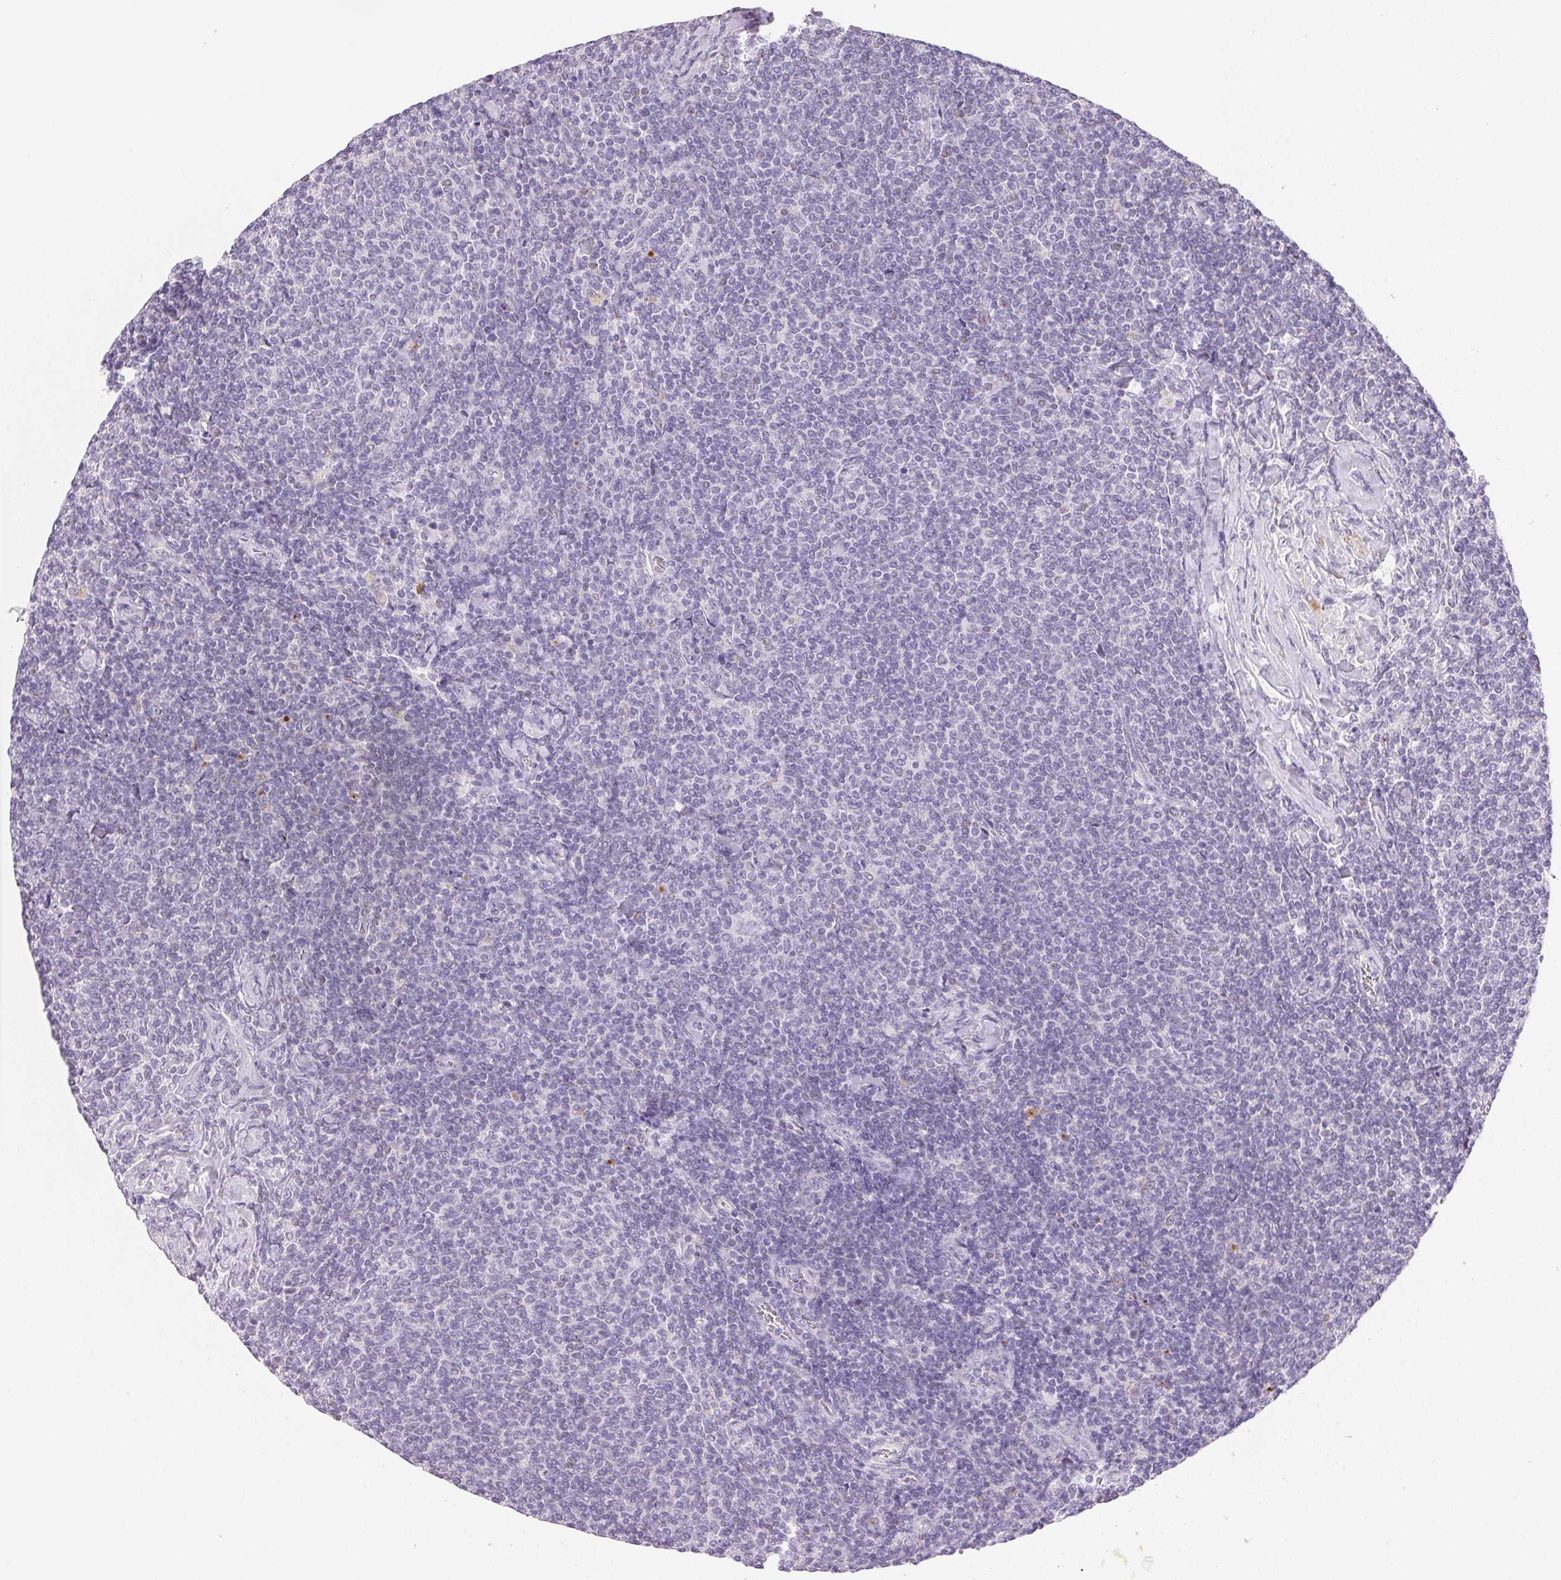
{"staining": {"intensity": "negative", "quantity": "none", "location": "none"}, "tissue": "lymphoma", "cell_type": "Tumor cells", "image_type": "cancer", "snomed": [{"axis": "morphology", "description": "Malignant lymphoma, non-Hodgkin's type, Low grade"}, {"axis": "topography", "description": "Lymph node"}], "caption": "The photomicrograph demonstrates no staining of tumor cells in malignant lymphoma, non-Hodgkin's type (low-grade).", "gene": "BPIFB2", "patient": {"sex": "male", "age": 52}}